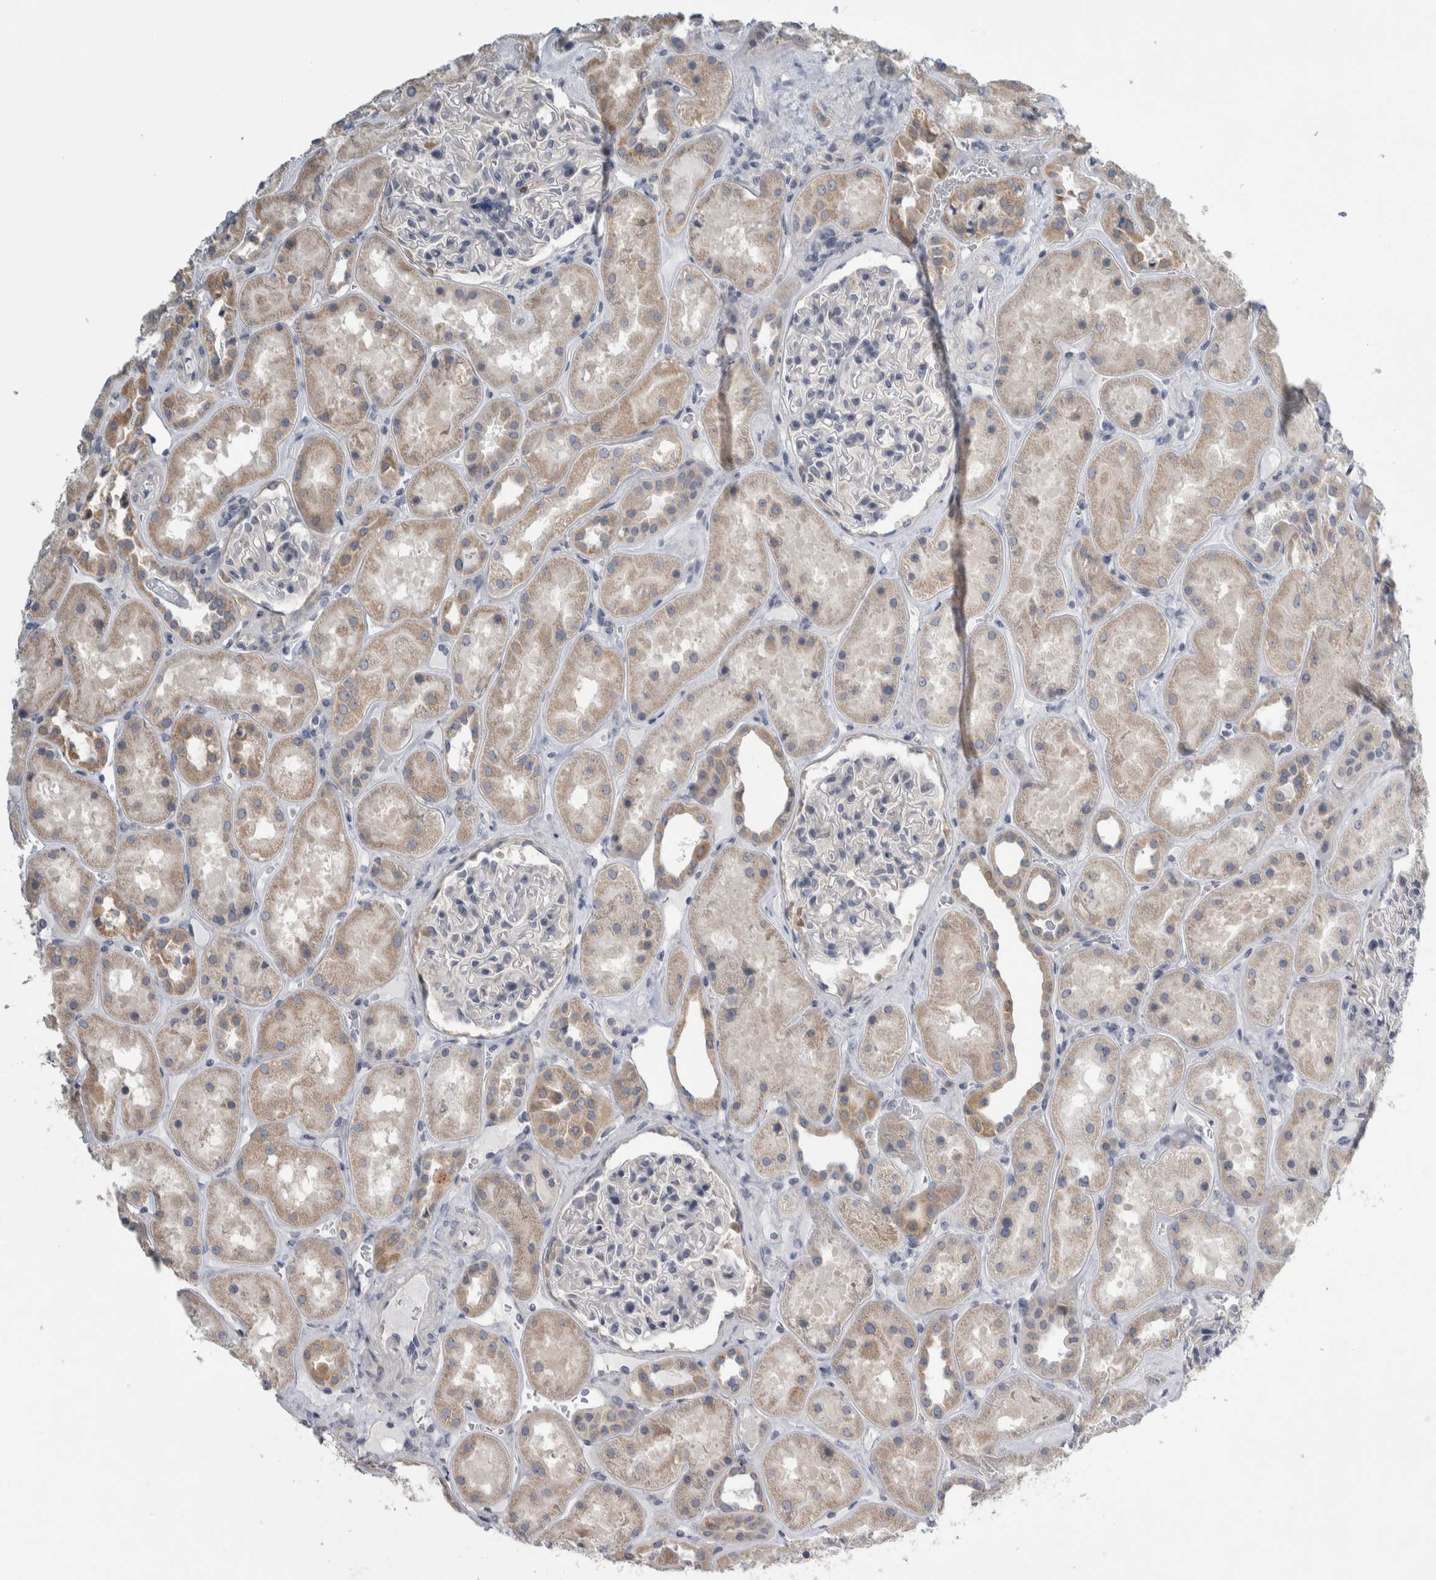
{"staining": {"intensity": "negative", "quantity": "none", "location": "none"}, "tissue": "kidney", "cell_type": "Cells in glomeruli", "image_type": "normal", "snomed": [{"axis": "morphology", "description": "Normal tissue, NOS"}, {"axis": "topography", "description": "Kidney"}], "caption": "High magnification brightfield microscopy of unremarkable kidney stained with DAB (3,3'-diaminobenzidine) (brown) and counterstained with hematoxylin (blue): cells in glomeruli show no significant positivity. (DAB IHC with hematoxylin counter stain).", "gene": "TAX1BP1", "patient": {"sex": "male", "age": 70}}